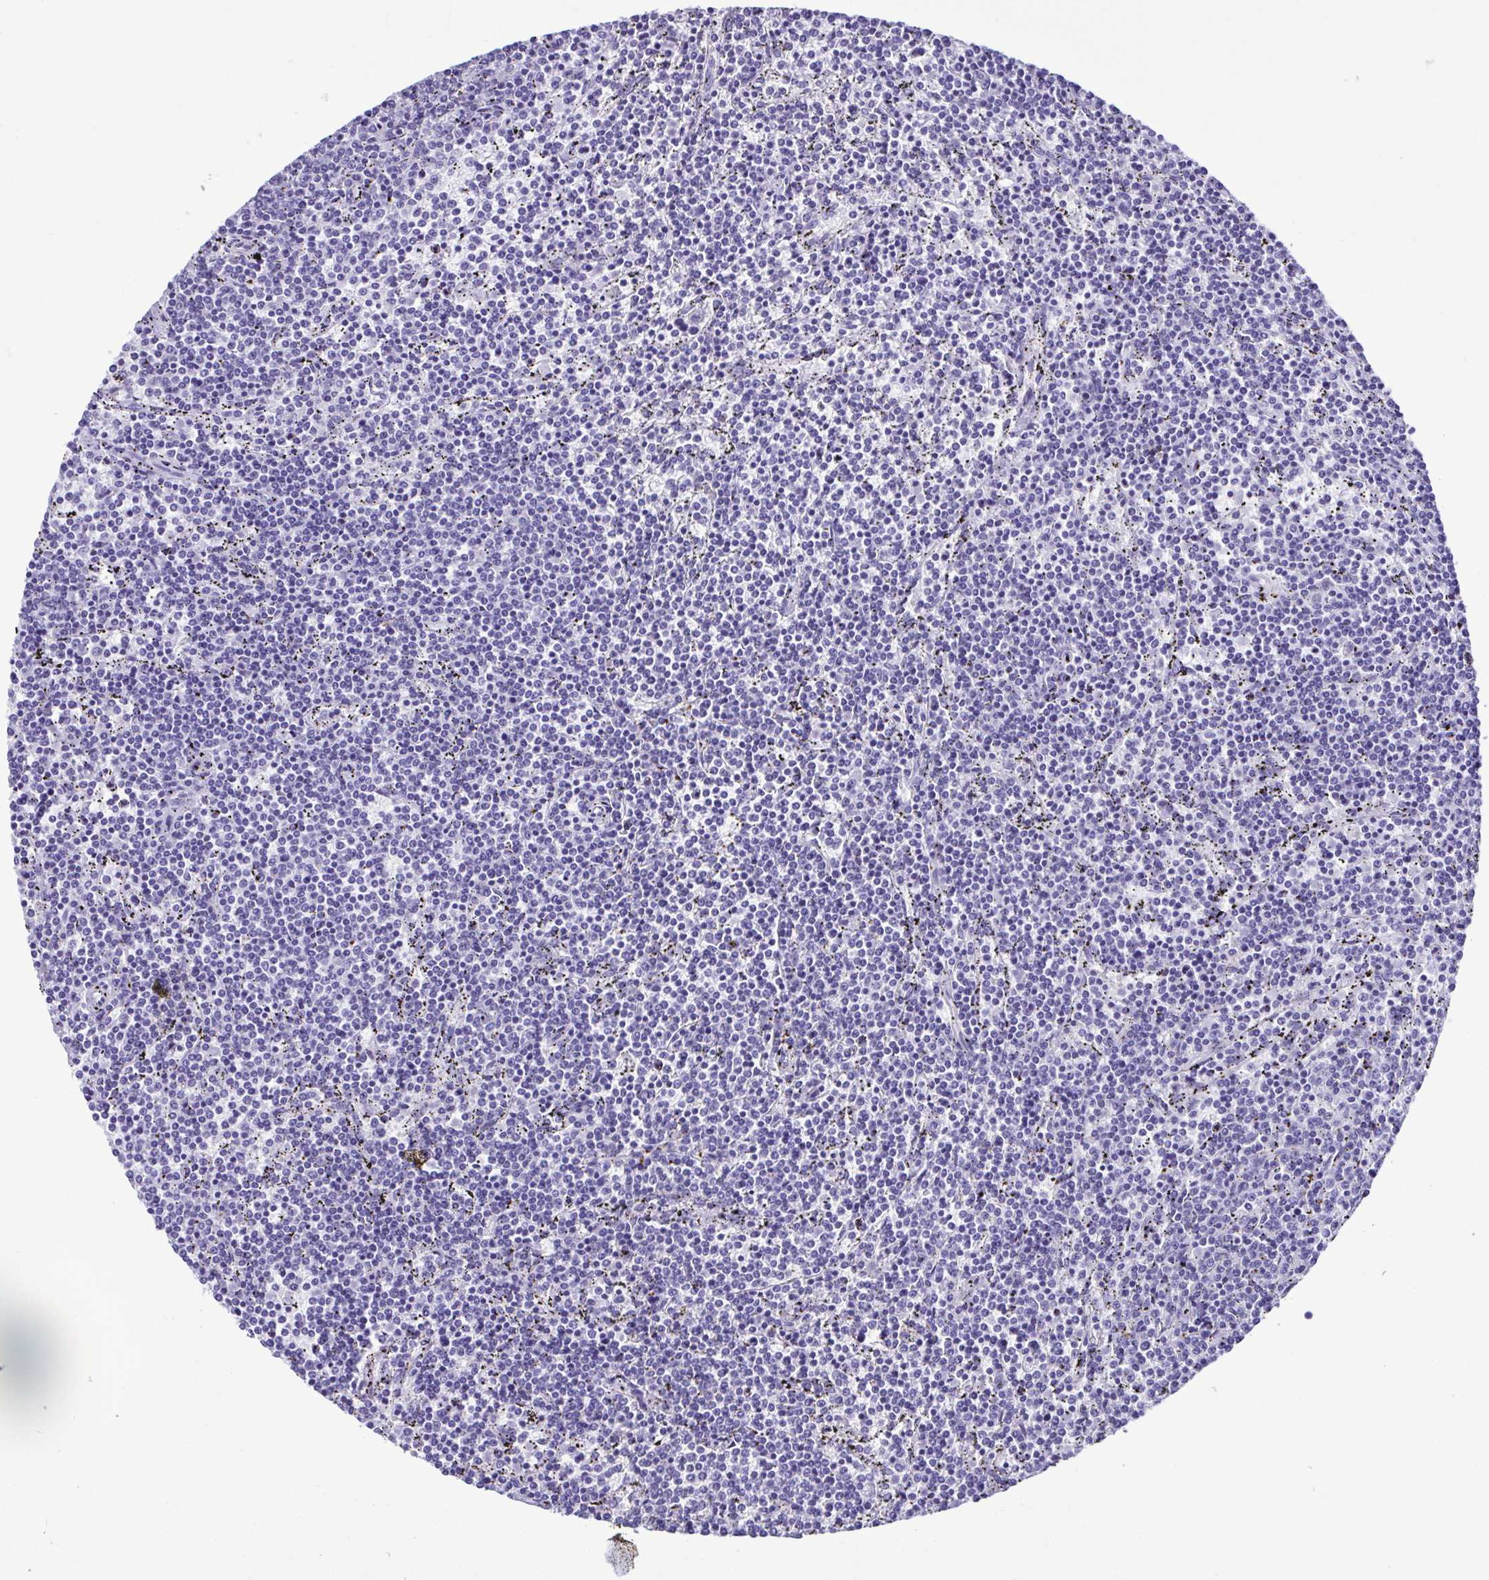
{"staining": {"intensity": "negative", "quantity": "none", "location": "none"}, "tissue": "lymphoma", "cell_type": "Tumor cells", "image_type": "cancer", "snomed": [{"axis": "morphology", "description": "Malignant lymphoma, non-Hodgkin's type, Low grade"}, {"axis": "topography", "description": "Spleen"}], "caption": "Protein analysis of lymphoma displays no significant staining in tumor cells.", "gene": "CBY2", "patient": {"sex": "female", "age": 50}}